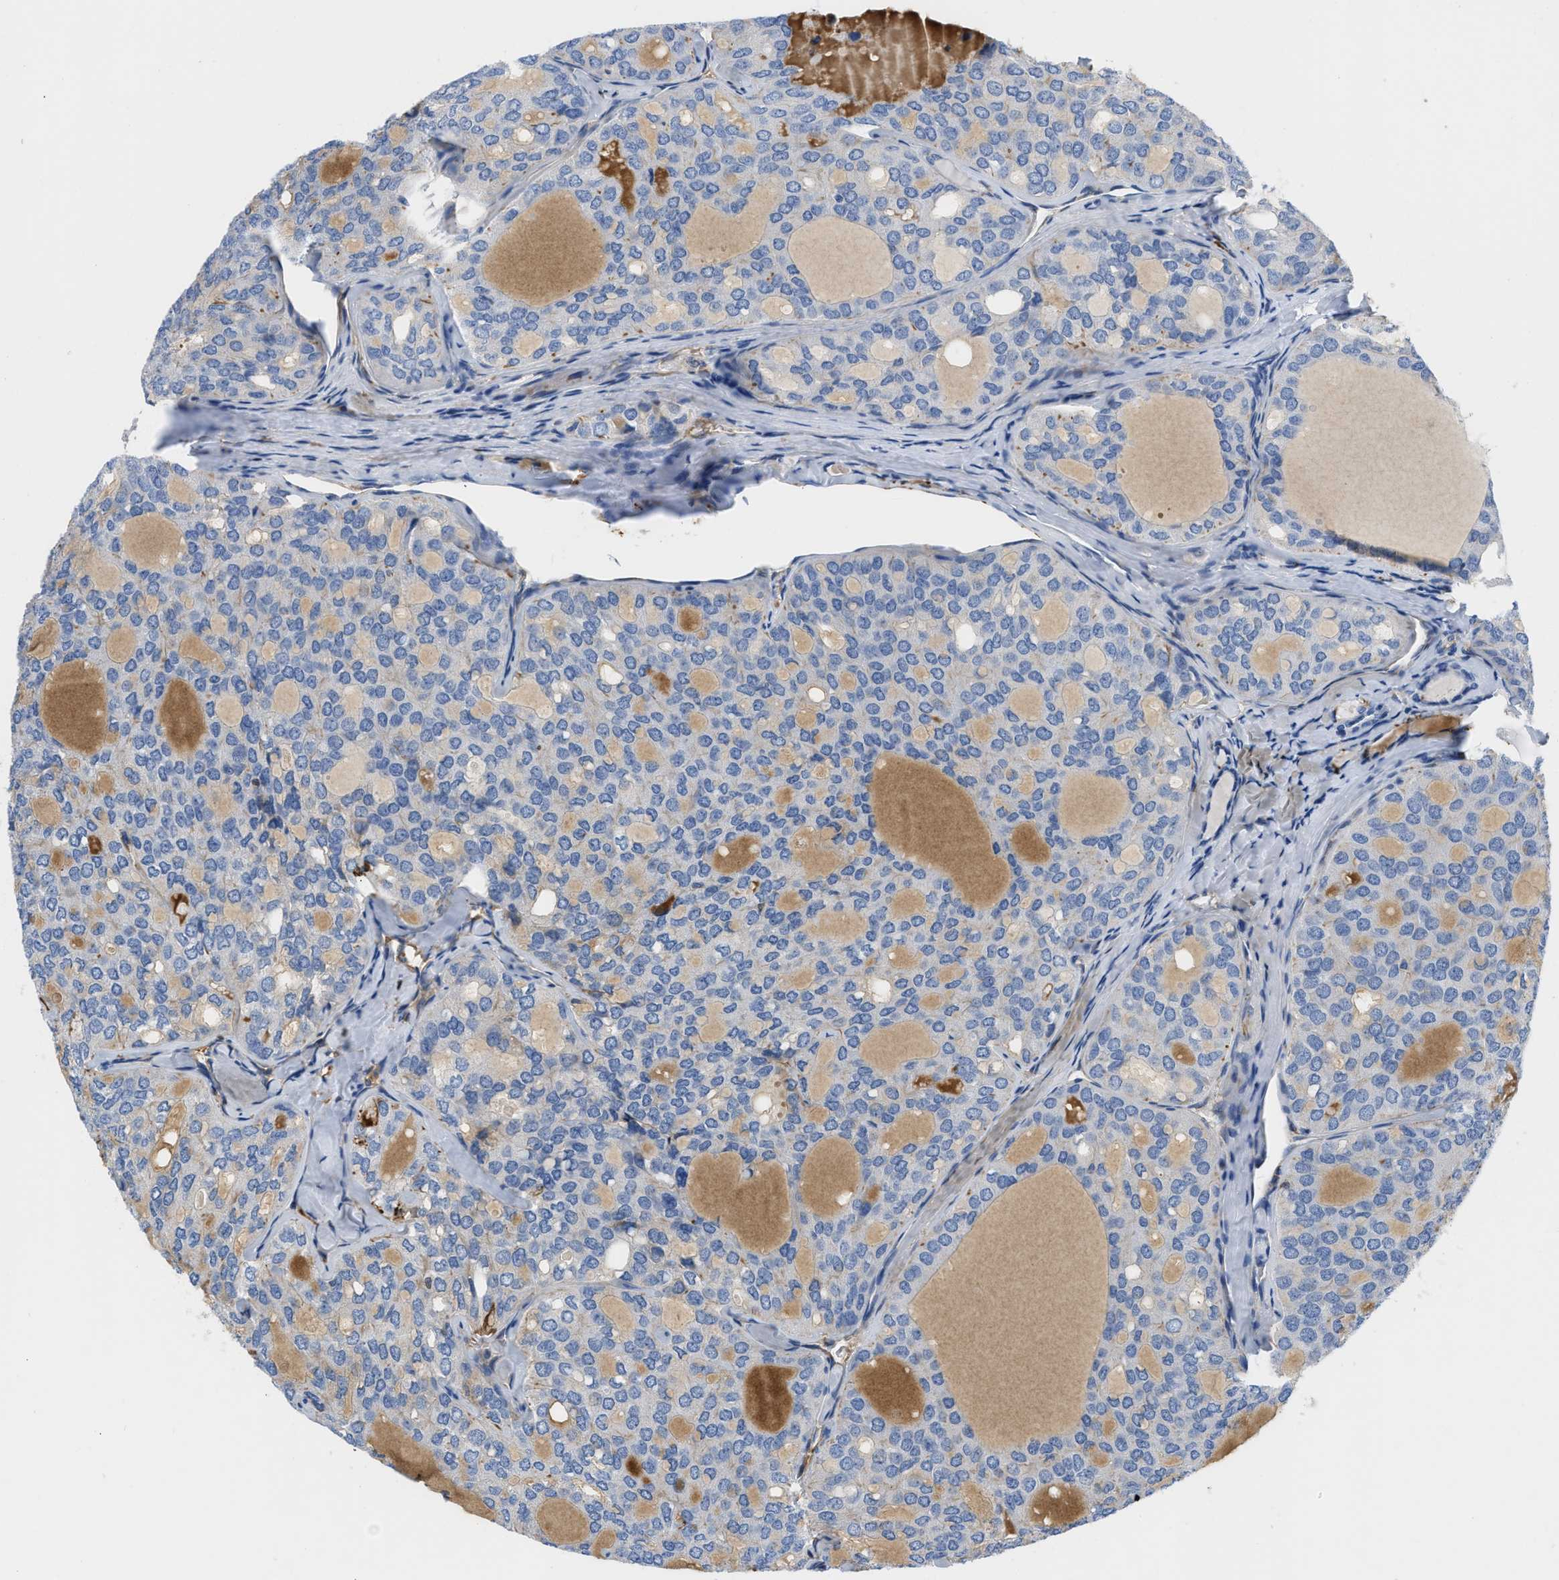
{"staining": {"intensity": "negative", "quantity": "none", "location": "none"}, "tissue": "thyroid cancer", "cell_type": "Tumor cells", "image_type": "cancer", "snomed": [{"axis": "morphology", "description": "Follicular adenoma carcinoma, NOS"}, {"axis": "topography", "description": "Thyroid gland"}], "caption": "Histopathology image shows no protein staining in tumor cells of follicular adenoma carcinoma (thyroid) tissue. (Brightfield microscopy of DAB (3,3'-diaminobenzidine) IHC at high magnification).", "gene": "HSPG2", "patient": {"sex": "male", "age": 75}}